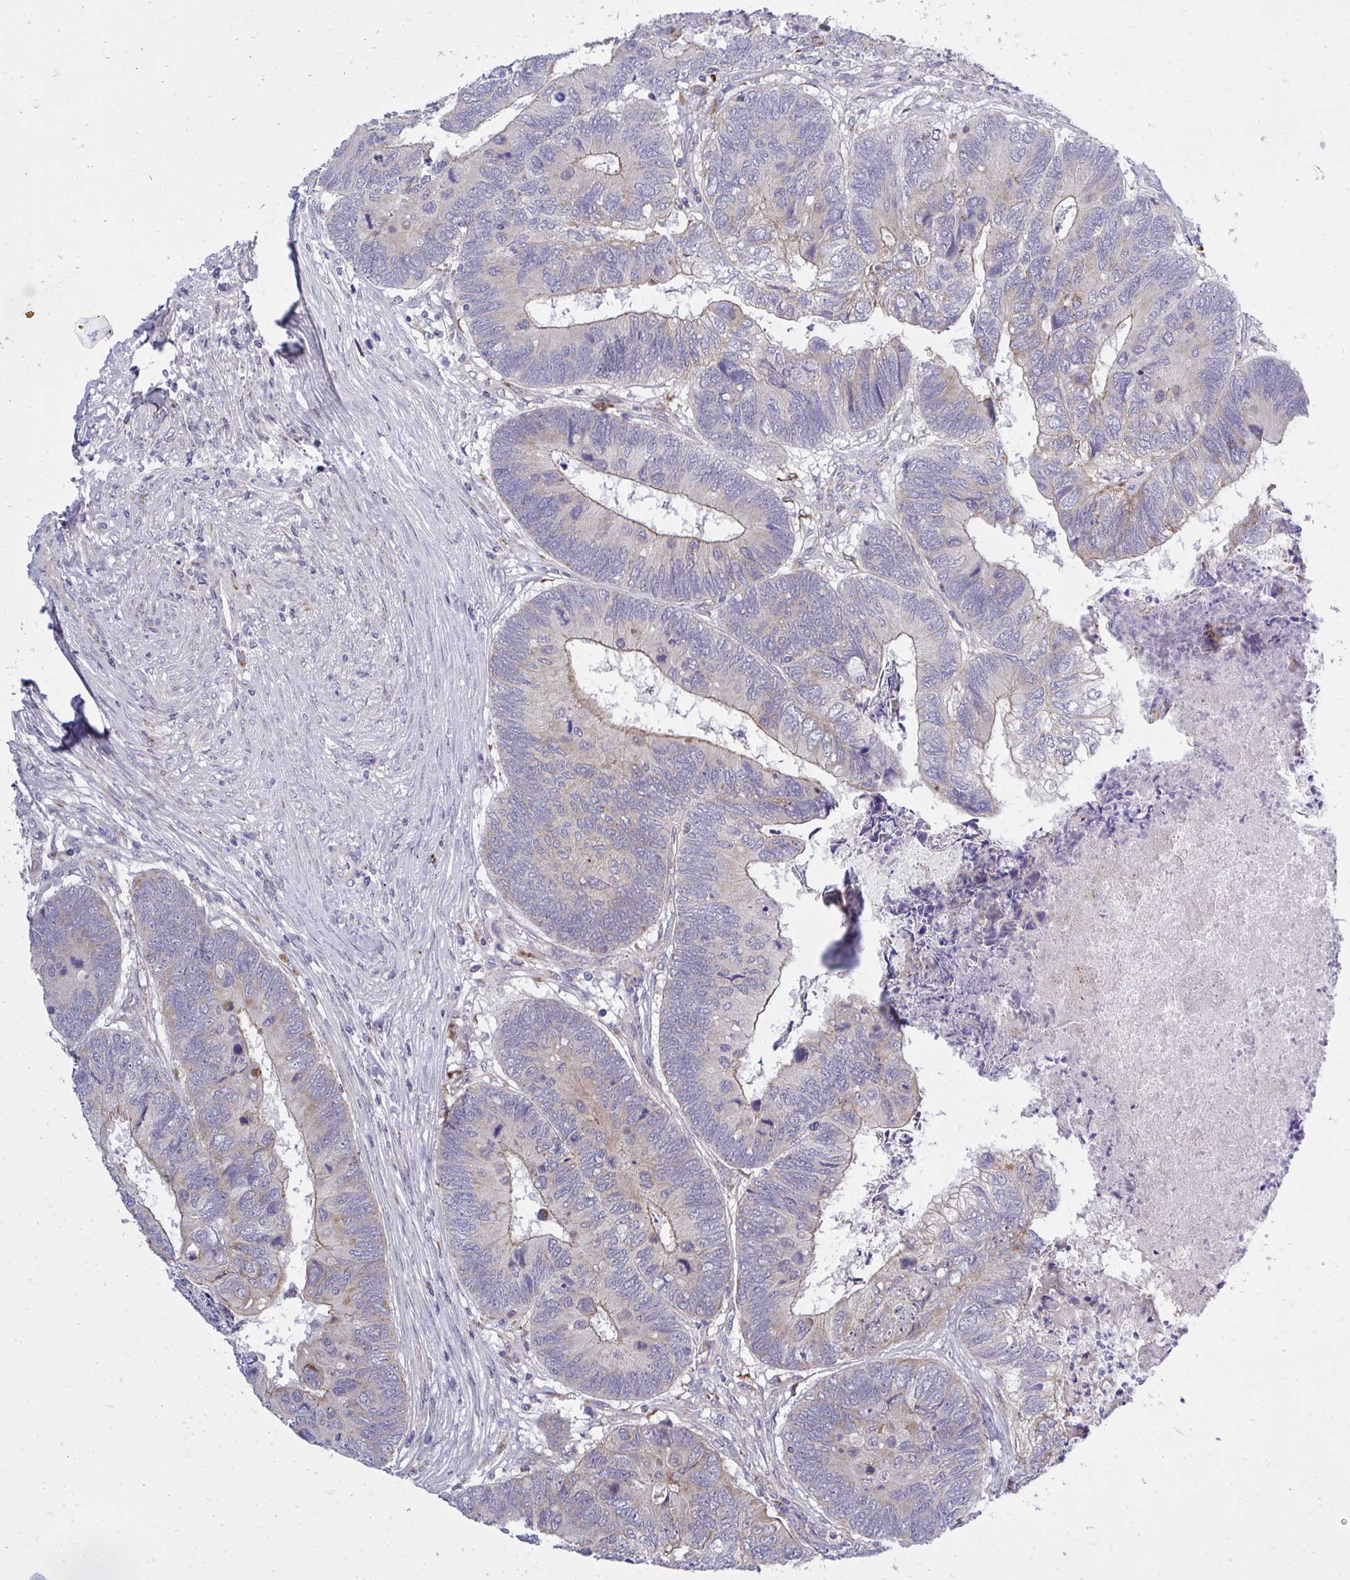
{"staining": {"intensity": "moderate", "quantity": "<25%", "location": "cytoplasmic/membranous"}, "tissue": "colorectal cancer", "cell_type": "Tumor cells", "image_type": "cancer", "snomed": [{"axis": "morphology", "description": "Adenocarcinoma, NOS"}, {"axis": "topography", "description": "Colon"}], "caption": "Protein analysis of colorectal adenocarcinoma tissue shows moderate cytoplasmic/membranous staining in about <25% of tumor cells. (DAB (3,3'-diaminobenzidine) = brown stain, brightfield microscopy at high magnification).", "gene": "XAF1", "patient": {"sex": "female", "age": 67}}